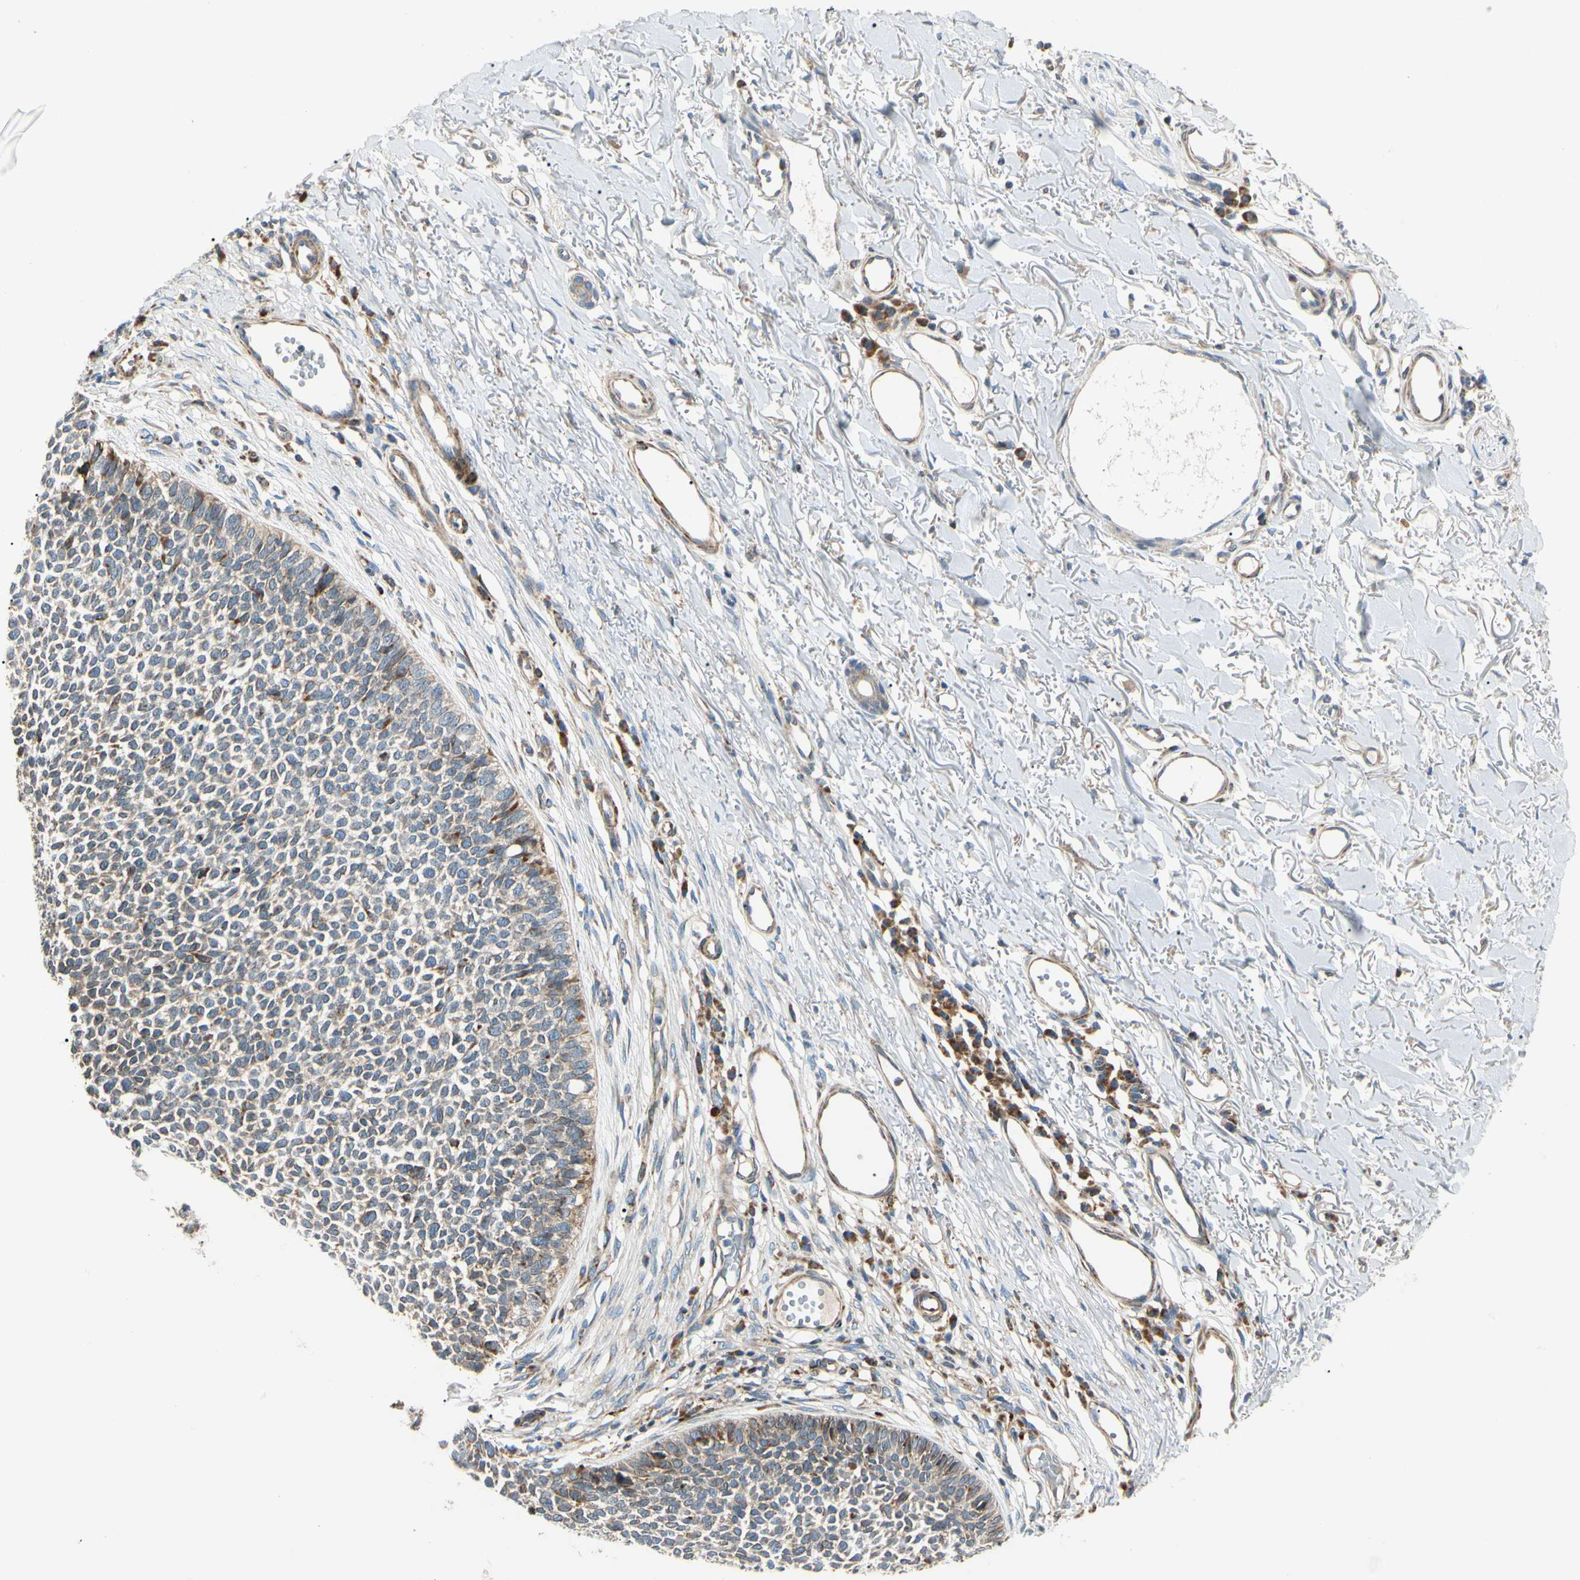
{"staining": {"intensity": "weak", "quantity": ">75%", "location": "cytoplasmic/membranous"}, "tissue": "skin cancer", "cell_type": "Tumor cells", "image_type": "cancer", "snomed": [{"axis": "morphology", "description": "Basal cell carcinoma"}, {"axis": "topography", "description": "Skin"}], "caption": "DAB immunohistochemical staining of human skin cancer shows weak cytoplasmic/membranous protein expression in about >75% of tumor cells.", "gene": "MRPL9", "patient": {"sex": "female", "age": 84}}